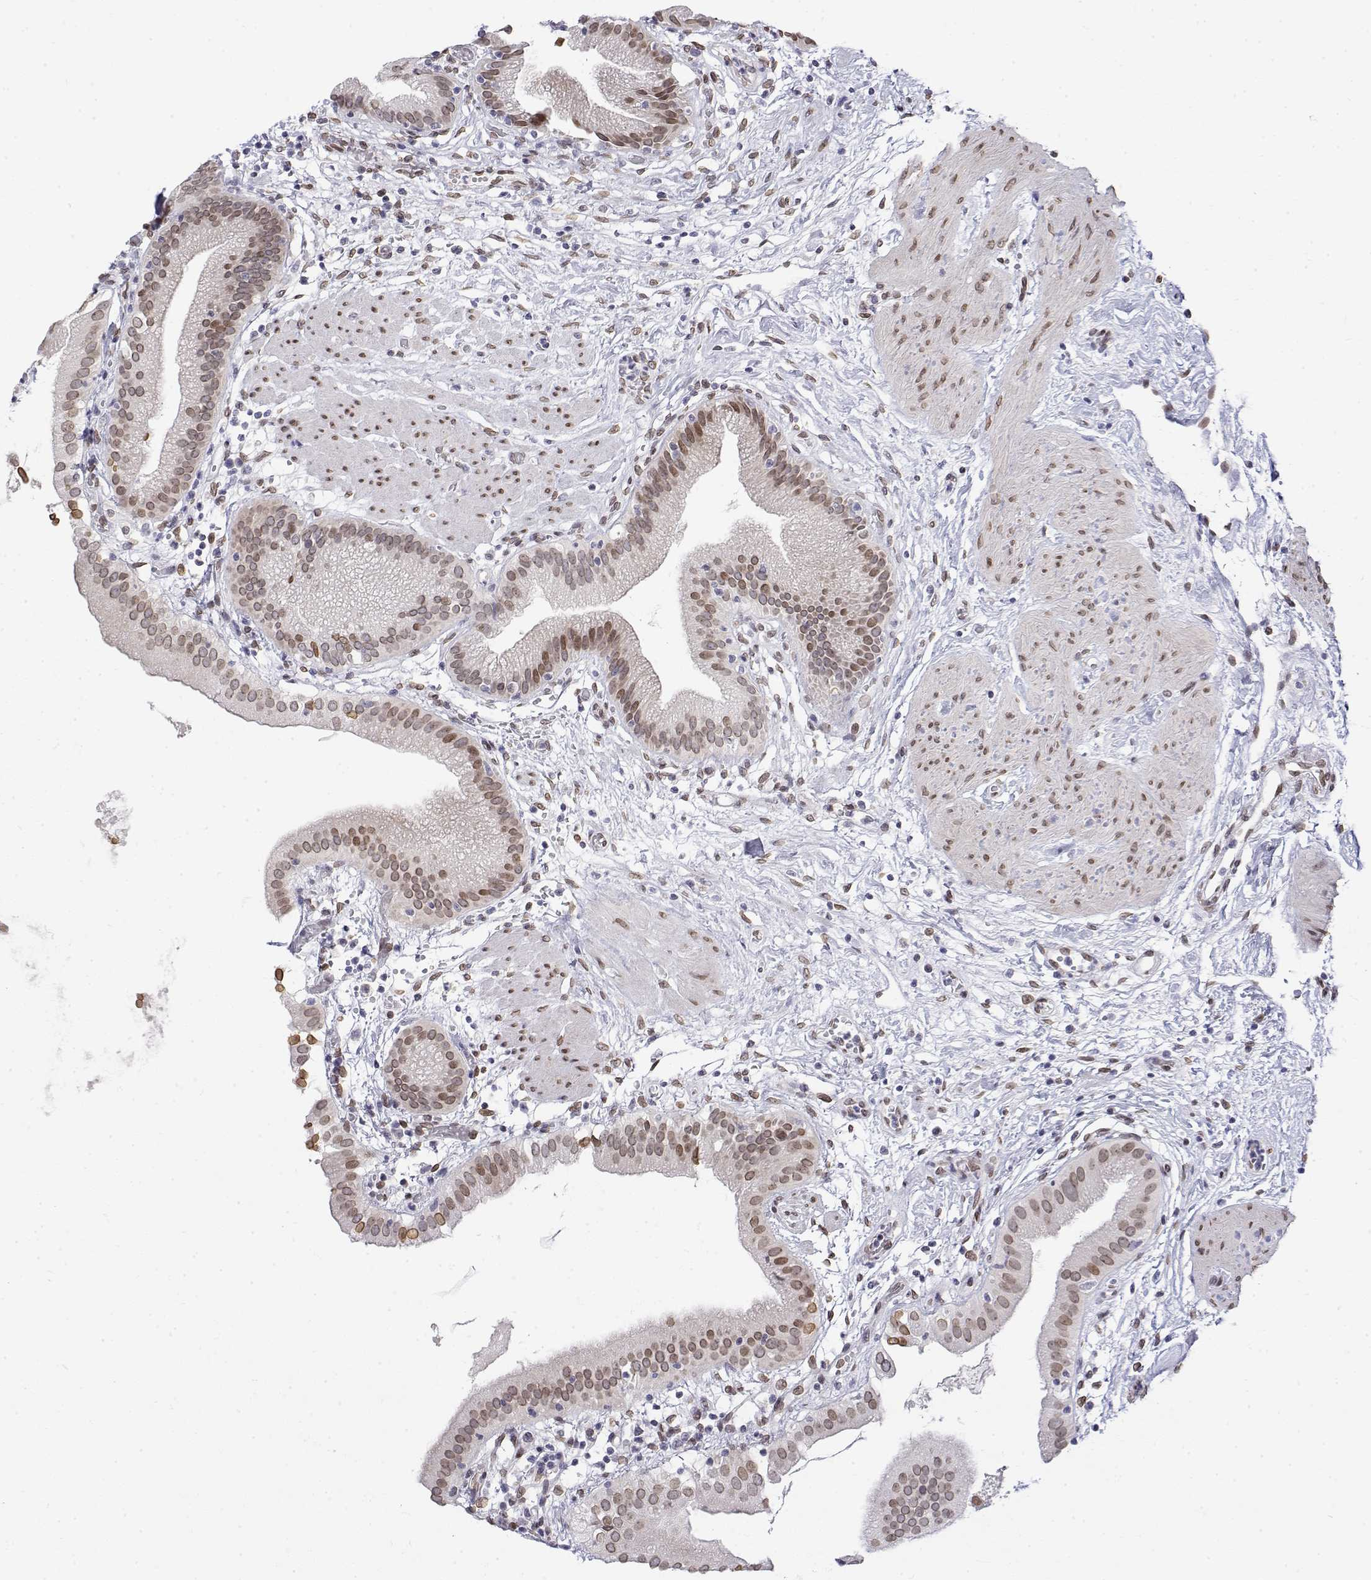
{"staining": {"intensity": "moderate", "quantity": ">75%", "location": "nuclear"}, "tissue": "gallbladder", "cell_type": "Glandular cells", "image_type": "normal", "snomed": [{"axis": "morphology", "description": "Normal tissue, NOS"}, {"axis": "topography", "description": "Gallbladder"}], "caption": "A brown stain shows moderate nuclear positivity of a protein in glandular cells of unremarkable human gallbladder.", "gene": "ZNF532", "patient": {"sex": "female", "age": 65}}